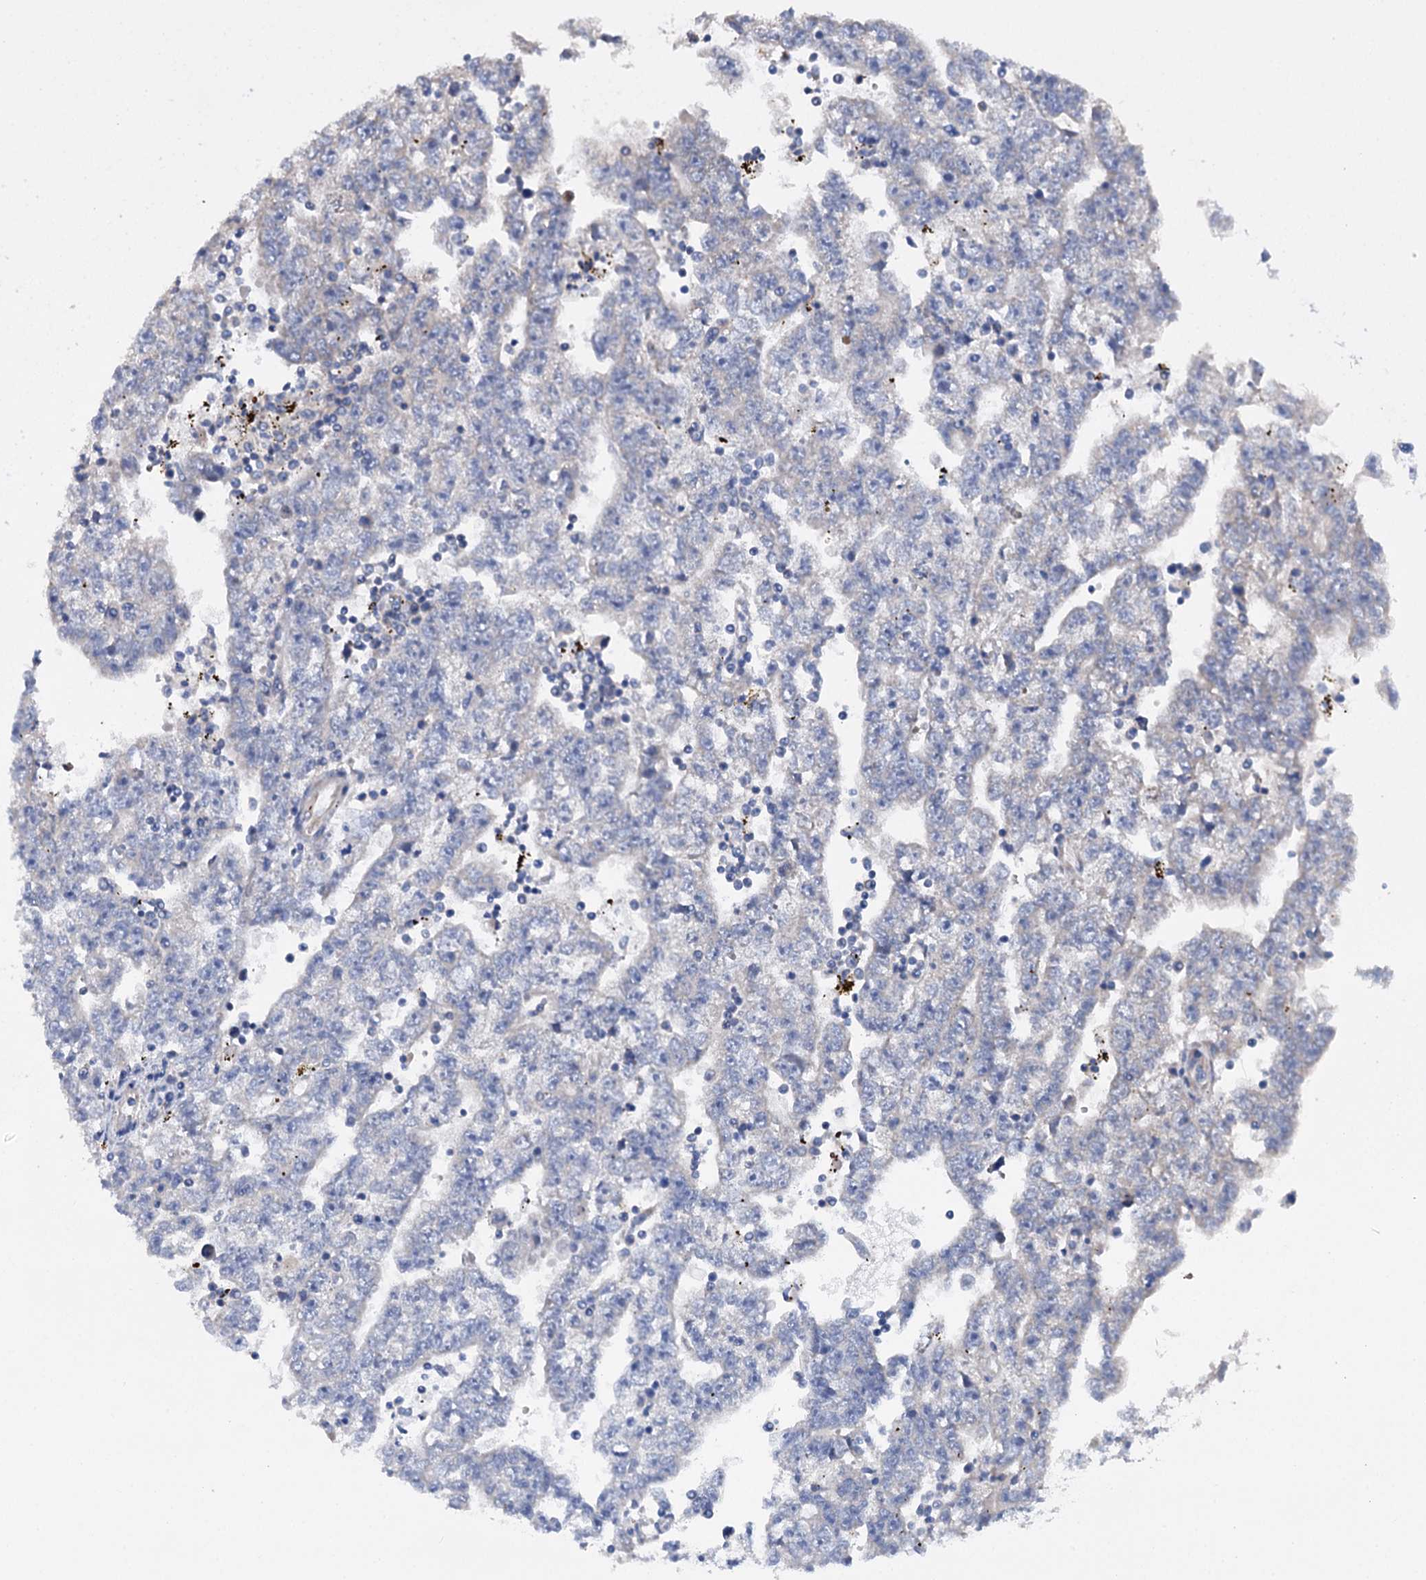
{"staining": {"intensity": "negative", "quantity": "none", "location": "none"}, "tissue": "testis cancer", "cell_type": "Tumor cells", "image_type": "cancer", "snomed": [{"axis": "morphology", "description": "Carcinoma, Embryonal, NOS"}, {"axis": "topography", "description": "Testis"}], "caption": "DAB immunohistochemical staining of human testis cancer exhibits no significant positivity in tumor cells. (DAB (3,3'-diaminobenzidine) immunohistochemistry (IHC), high magnification).", "gene": "LINS1", "patient": {"sex": "male", "age": 25}}